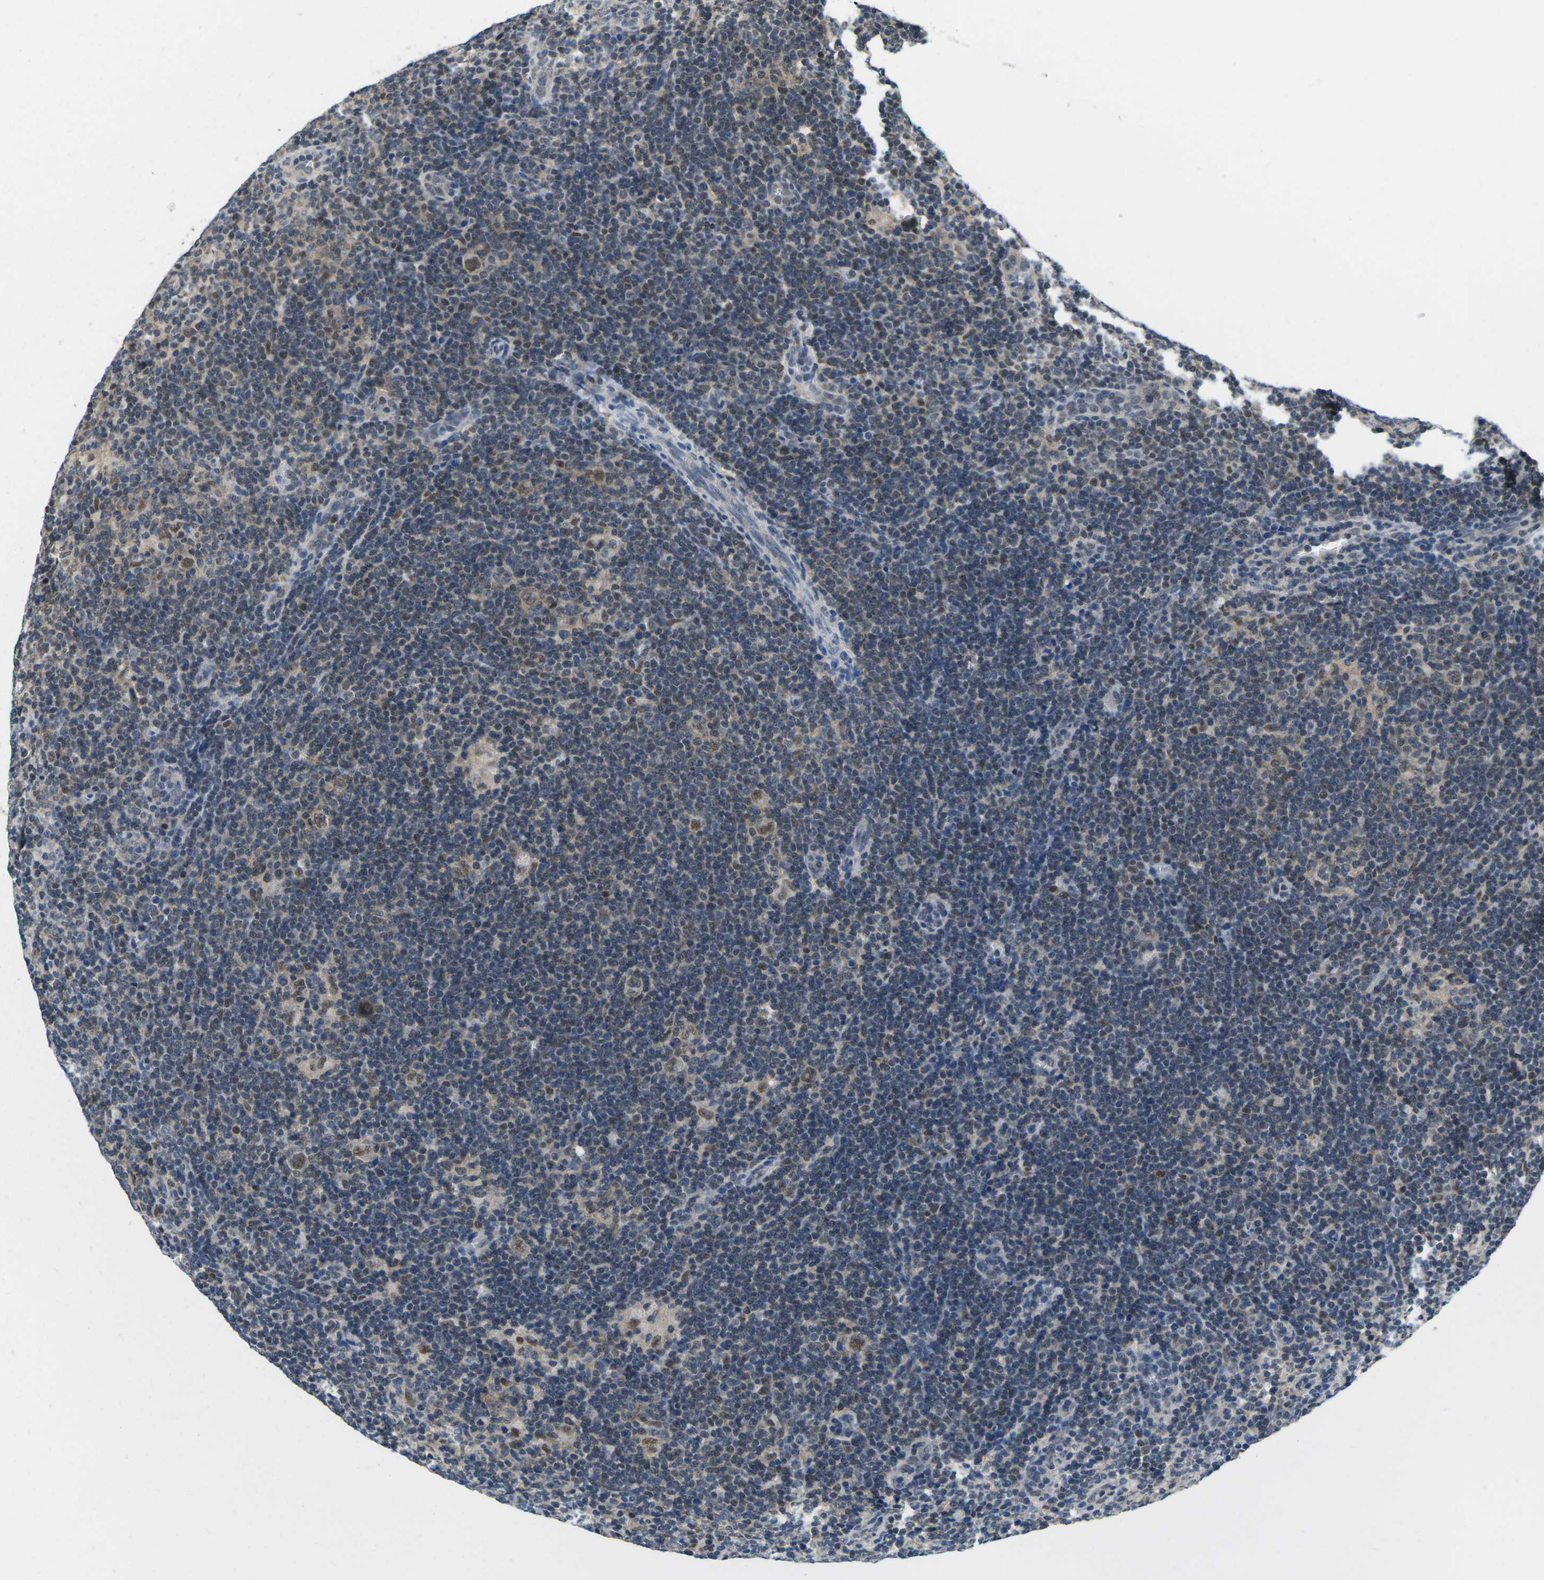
{"staining": {"intensity": "moderate", "quantity": ">75%", "location": "nuclear"}, "tissue": "lymphoma", "cell_type": "Tumor cells", "image_type": "cancer", "snomed": [{"axis": "morphology", "description": "Hodgkin's disease, NOS"}, {"axis": "topography", "description": "Lymph node"}], "caption": "An IHC micrograph of neoplastic tissue is shown. Protein staining in brown labels moderate nuclear positivity in Hodgkin's disease within tumor cells.", "gene": "UBA7", "patient": {"sex": "female", "age": 57}}